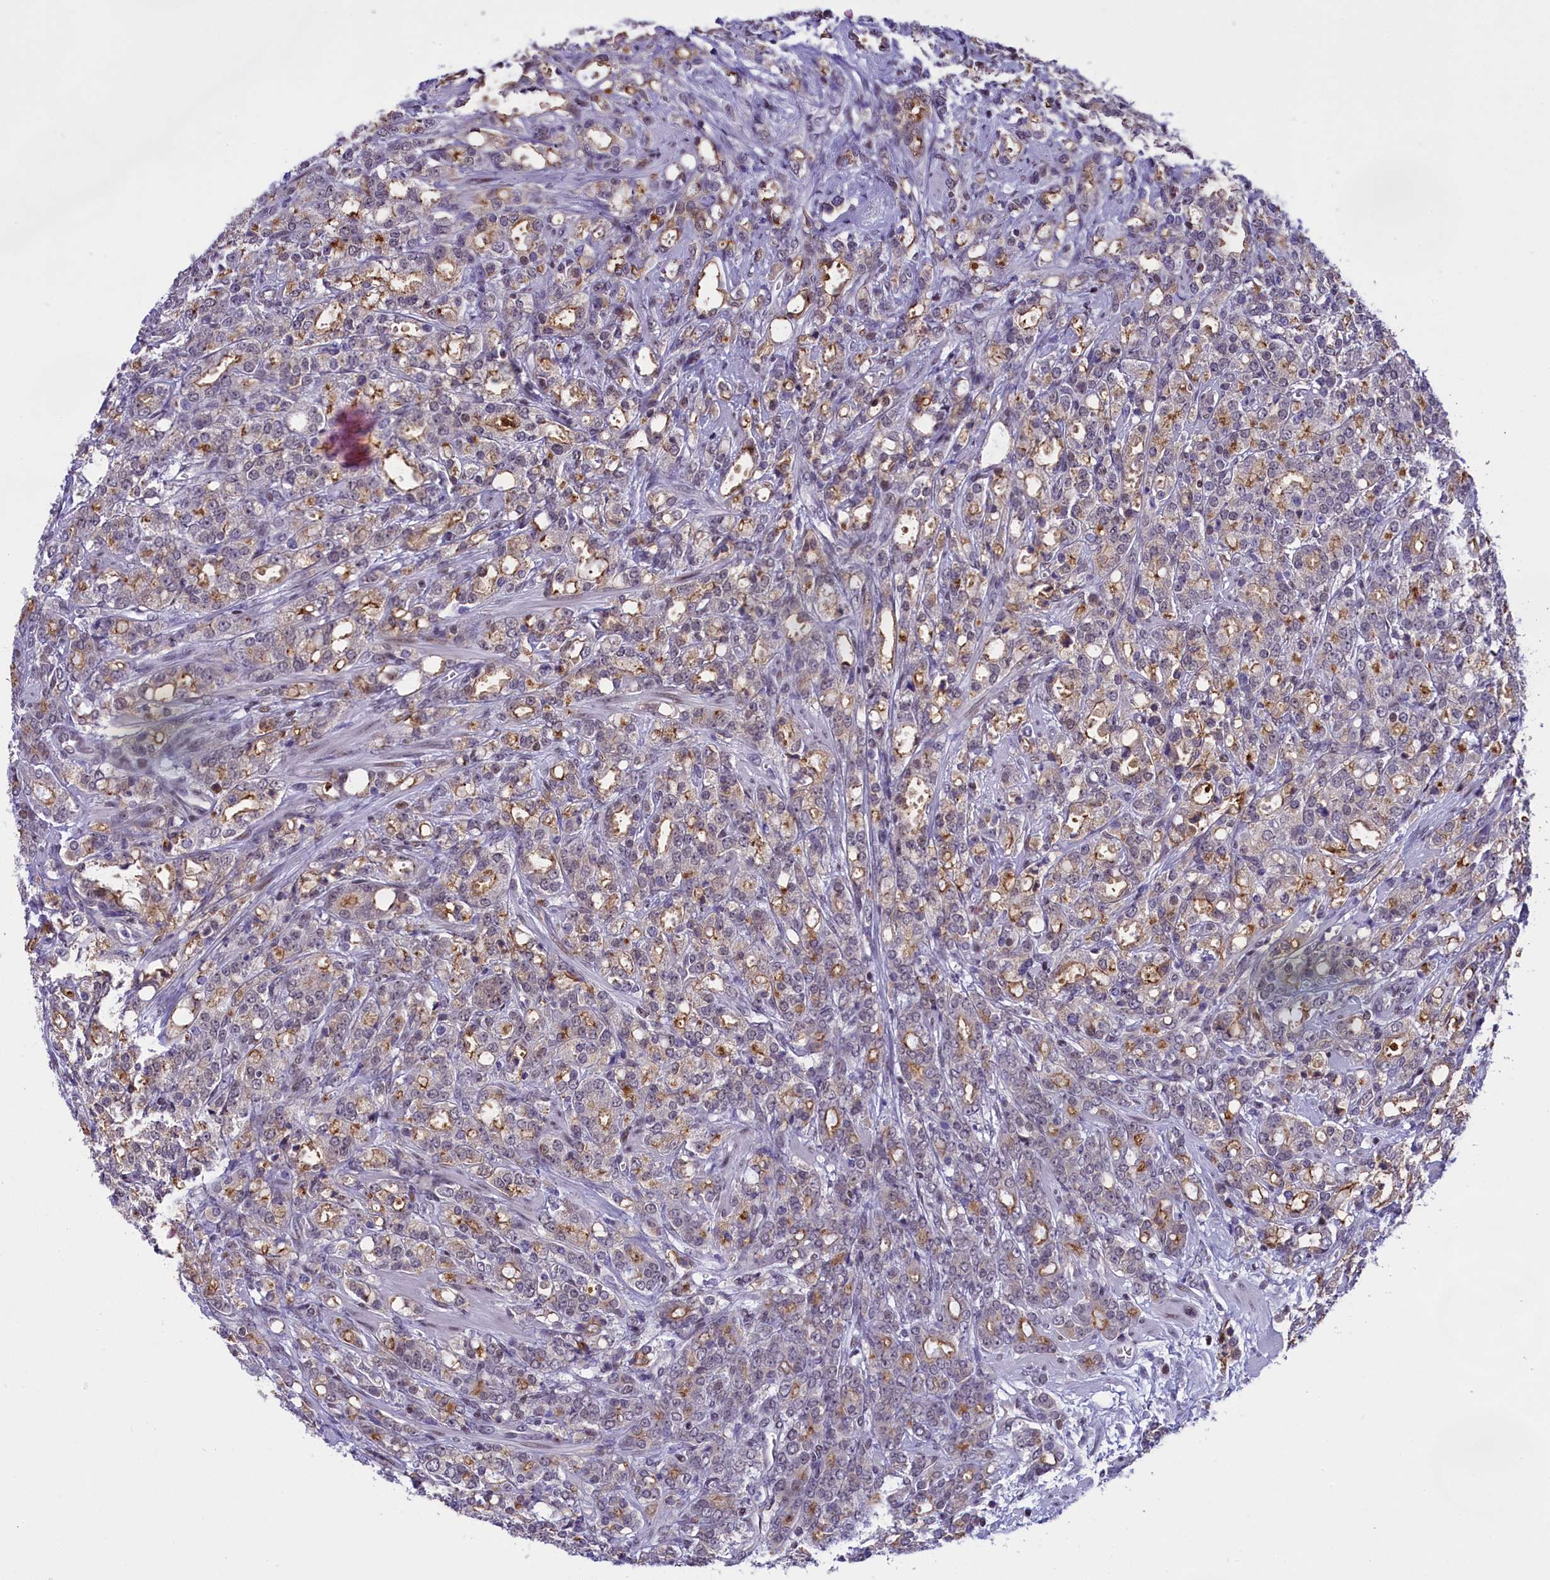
{"staining": {"intensity": "moderate", "quantity": "25%-75%", "location": "cytoplasmic/membranous"}, "tissue": "prostate cancer", "cell_type": "Tumor cells", "image_type": "cancer", "snomed": [{"axis": "morphology", "description": "Adenocarcinoma, High grade"}, {"axis": "topography", "description": "Prostate"}], "caption": "Prostate cancer stained with DAB (3,3'-diaminobenzidine) IHC exhibits medium levels of moderate cytoplasmic/membranous expression in about 25%-75% of tumor cells.", "gene": "SPIRE2", "patient": {"sex": "male", "age": 62}}